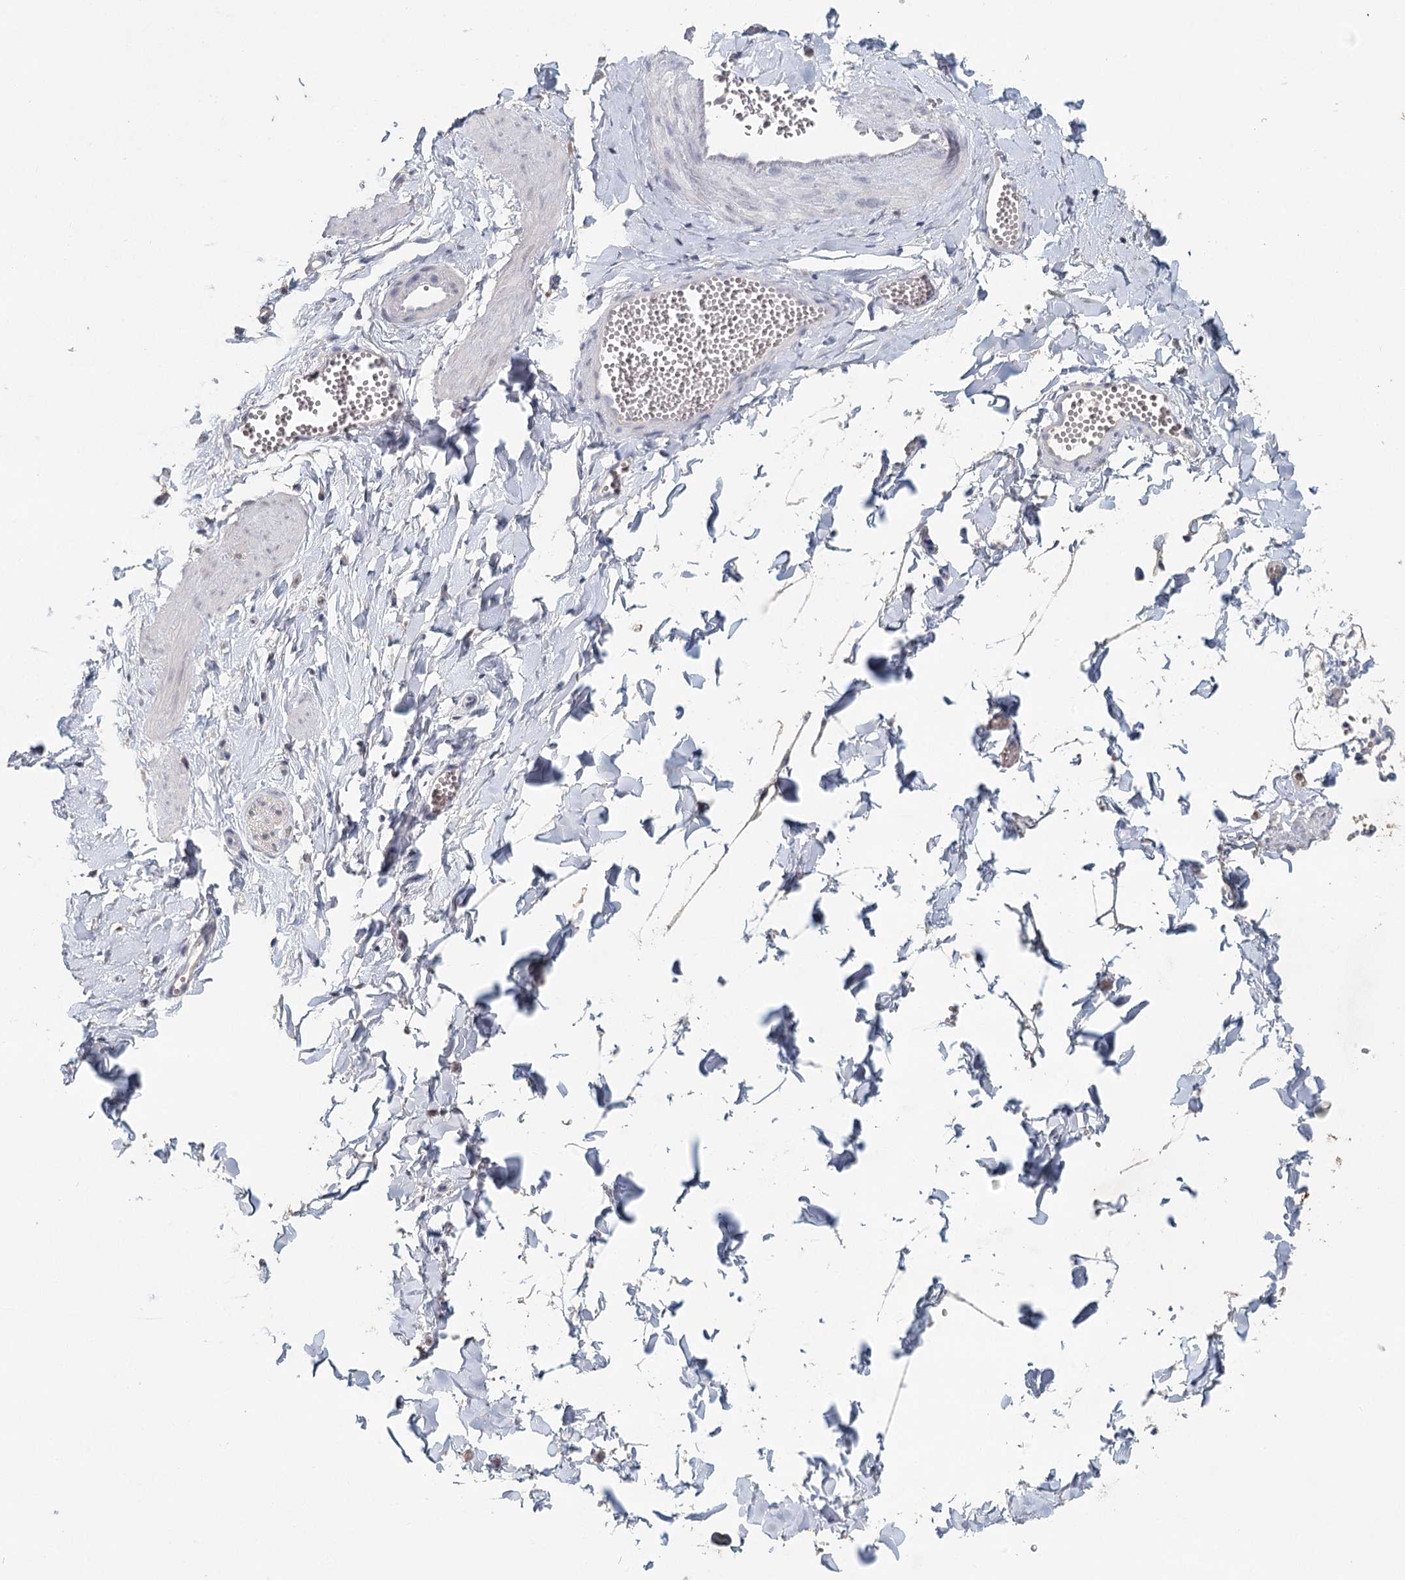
{"staining": {"intensity": "moderate", "quantity": "<25%", "location": "nuclear"}, "tissue": "adipose tissue", "cell_type": "Adipocytes", "image_type": "normal", "snomed": [{"axis": "morphology", "description": "Normal tissue, NOS"}, {"axis": "topography", "description": "Gallbladder"}, {"axis": "topography", "description": "Peripheral nerve tissue"}], "caption": "Immunohistochemistry histopathology image of benign adipose tissue stained for a protein (brown), which shows low levels of moderate nuclear positivity in approximately <25% of adipocytes.", "gene": "ADK", "patient": {"sex": "male", "age": 38}}